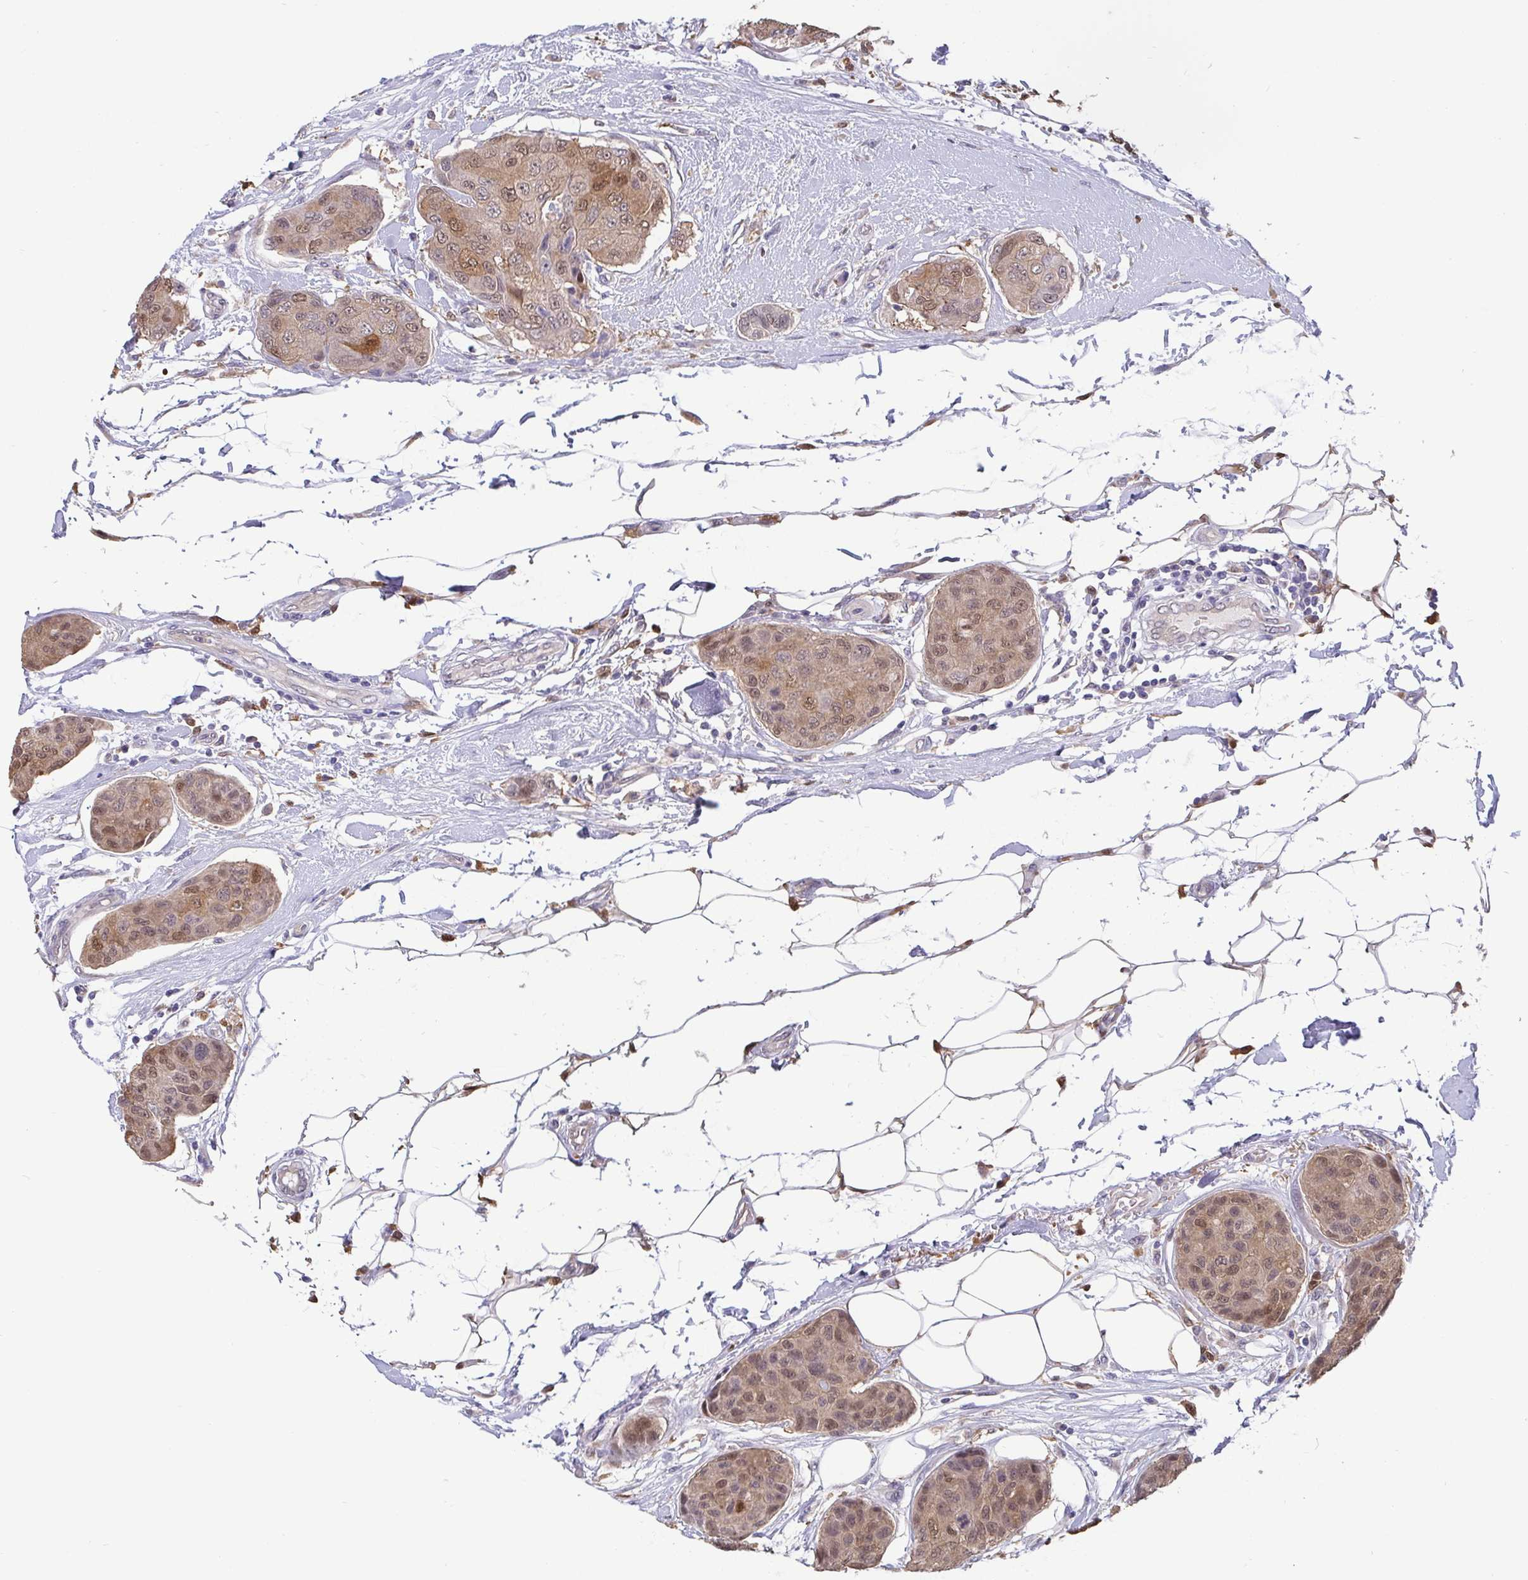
{"staining": {"intensity": "moderate", "quantity": ">75%", "location": "cytoplasmic/membranous,nuclear"}, "tissue": "breast cancer", "cell_type": "Tumor cells", "image_type": "cancer", "snomed": [{"axis": "morphology", "description": "Duct carcinoma"}, {"axis": "topography", "description": "Breast"}, {"axis": "topography", "description": "Lymph node"}], "caption": "Breast cancer tissue exhibits moderate cytoplasmic/membranous and nuclear expression in approximately >75% of tumor cells, visualized by immunohistochemistry. Immunohistochemistry stains the protein of interest in brown and the nuclei are stained blue.", "gene": "IDH1", "patient": {"sex": "female", "age": 80}}